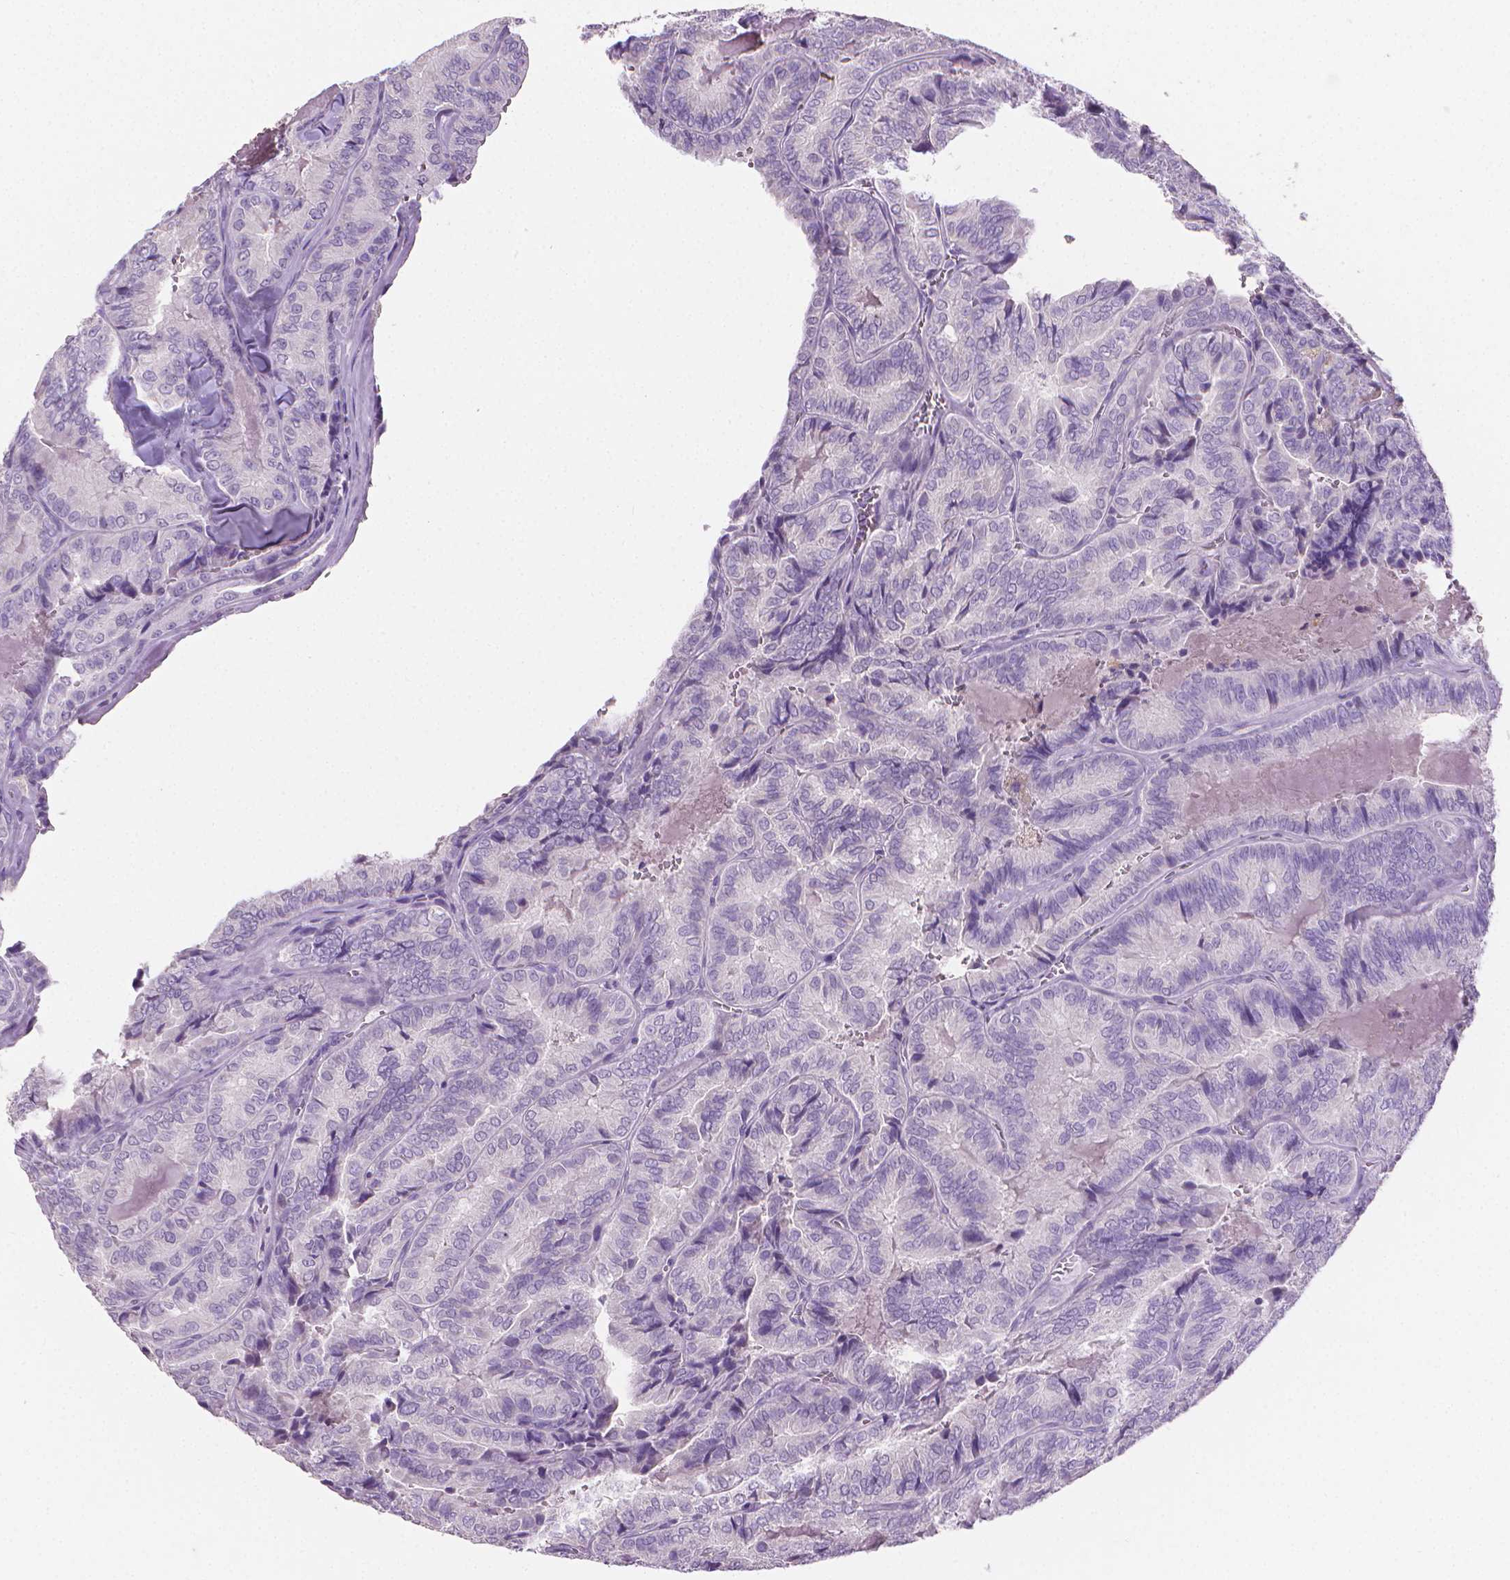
{"staining": {"intensity": "negative", "quantity": "none", "location": "none"}, "tissue": "thyroid cancer", "cell_type": "Tumor cells", "image_type": "cancer", "snomed": [{"axis": "morphology", "description": "Papillary adenocarcinoma, NOS"}, {"axis": "topography", "description": "Thyroid gland"}], "caption": "There is no significant positivity in tumor cells of thyroid papillary adenocarcinoma. Brightfield microscopy of immunohistochemistry (IHC) stained with DAB (3,3'-diaminobenzidine) (brown) and hematoxylin (blue), captured at high magnification.", "gene": "TNNI2", "patient": {"sex": "female", "age": 75}}